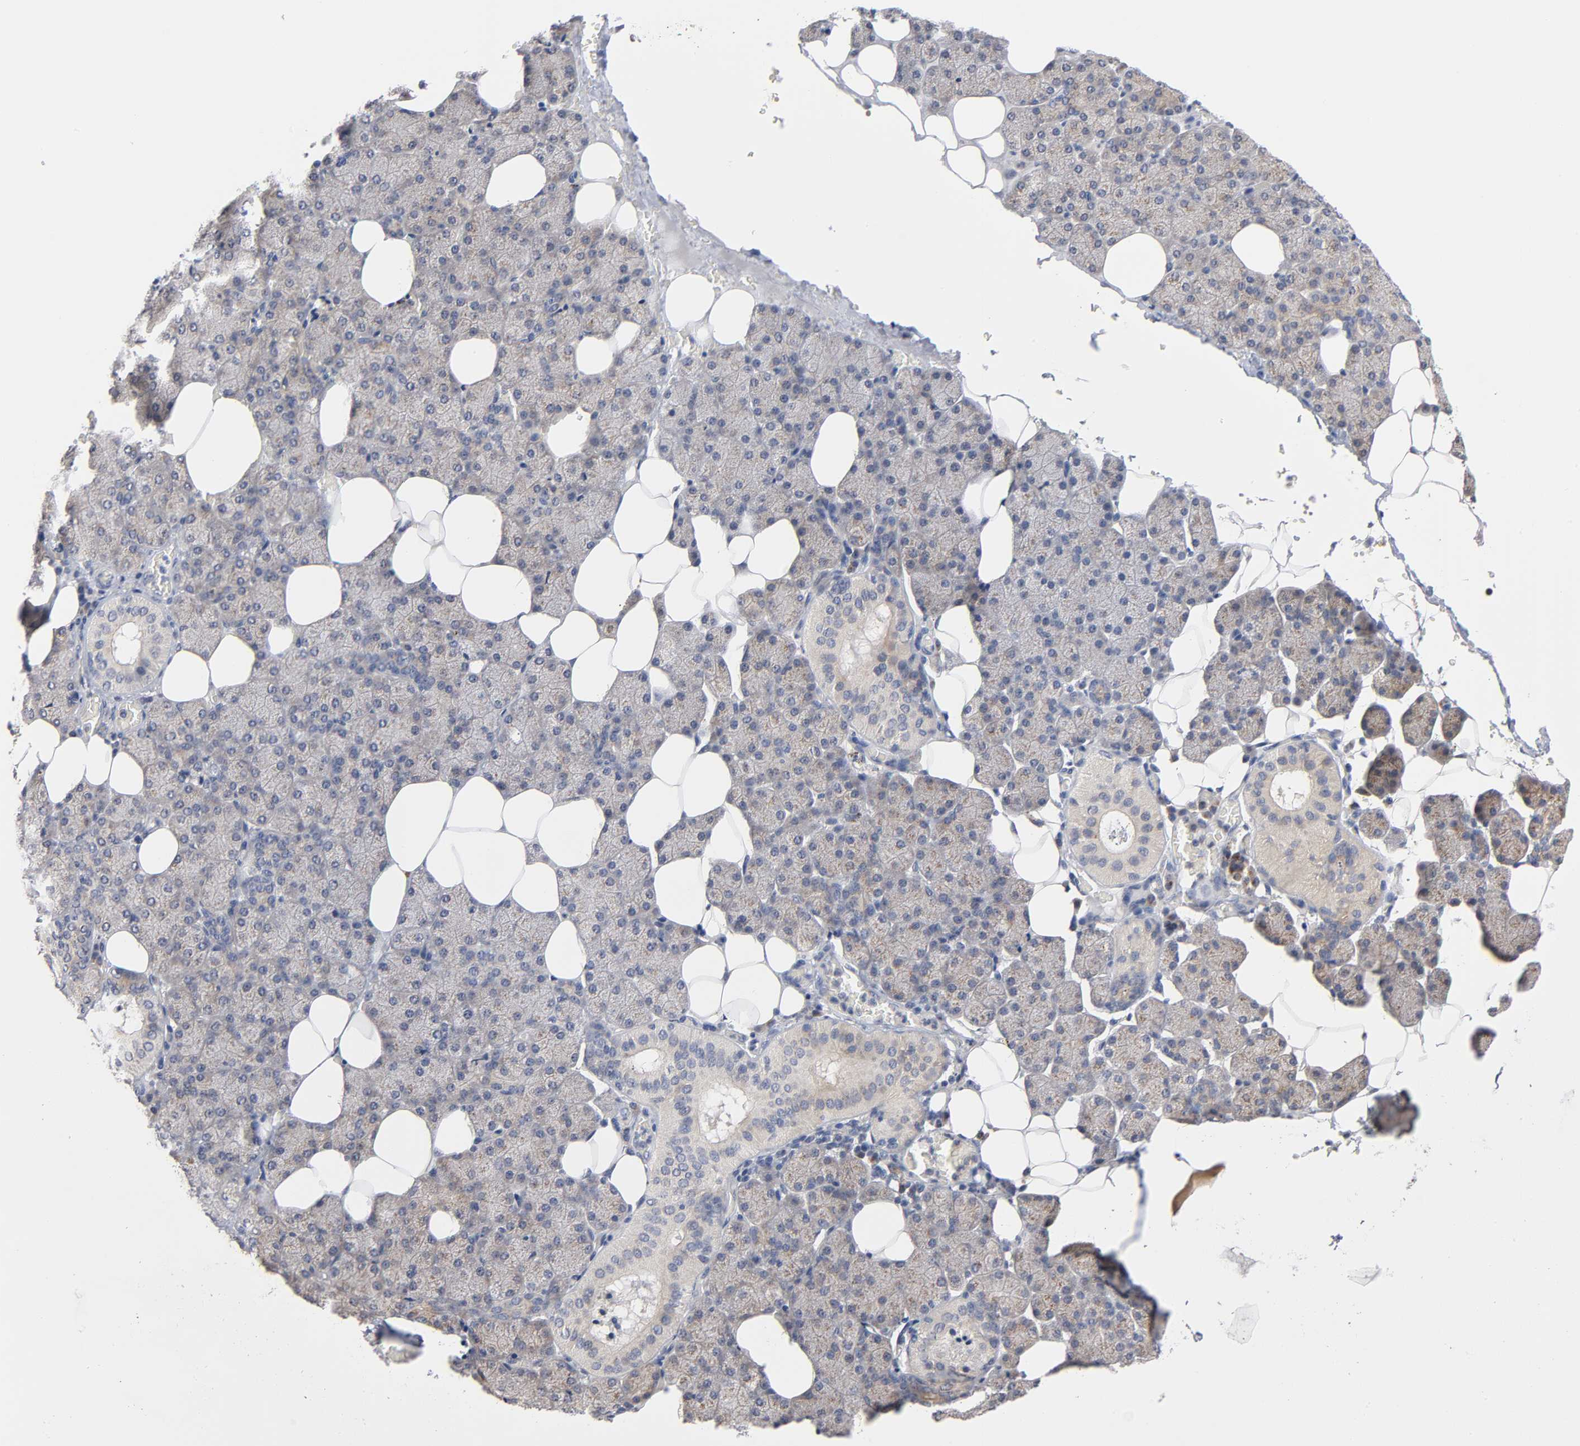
{"staining": {"intensity": "weak", "quantity": ">75%", "location": "cytoplasmic/membranous"}, "tissue": "salivary gland", "cell_type": "Glandular cells", "image_type": "normal", "snomed": [{"axis": "morphology", "description": "Normal tissue, NOS"}, {"axis": "topography", "description": "Lymph node"}, {"axis": "topography", "description": "Salivary gland"}], "caption": "This is a photomicrograph of IHC staining of normal salivary gland, which shows weak positivity in the cytoplasmic/membranous of glandular cells.", "gene": "C17orf75", "patient": {"sex": "male", "age": 8}}